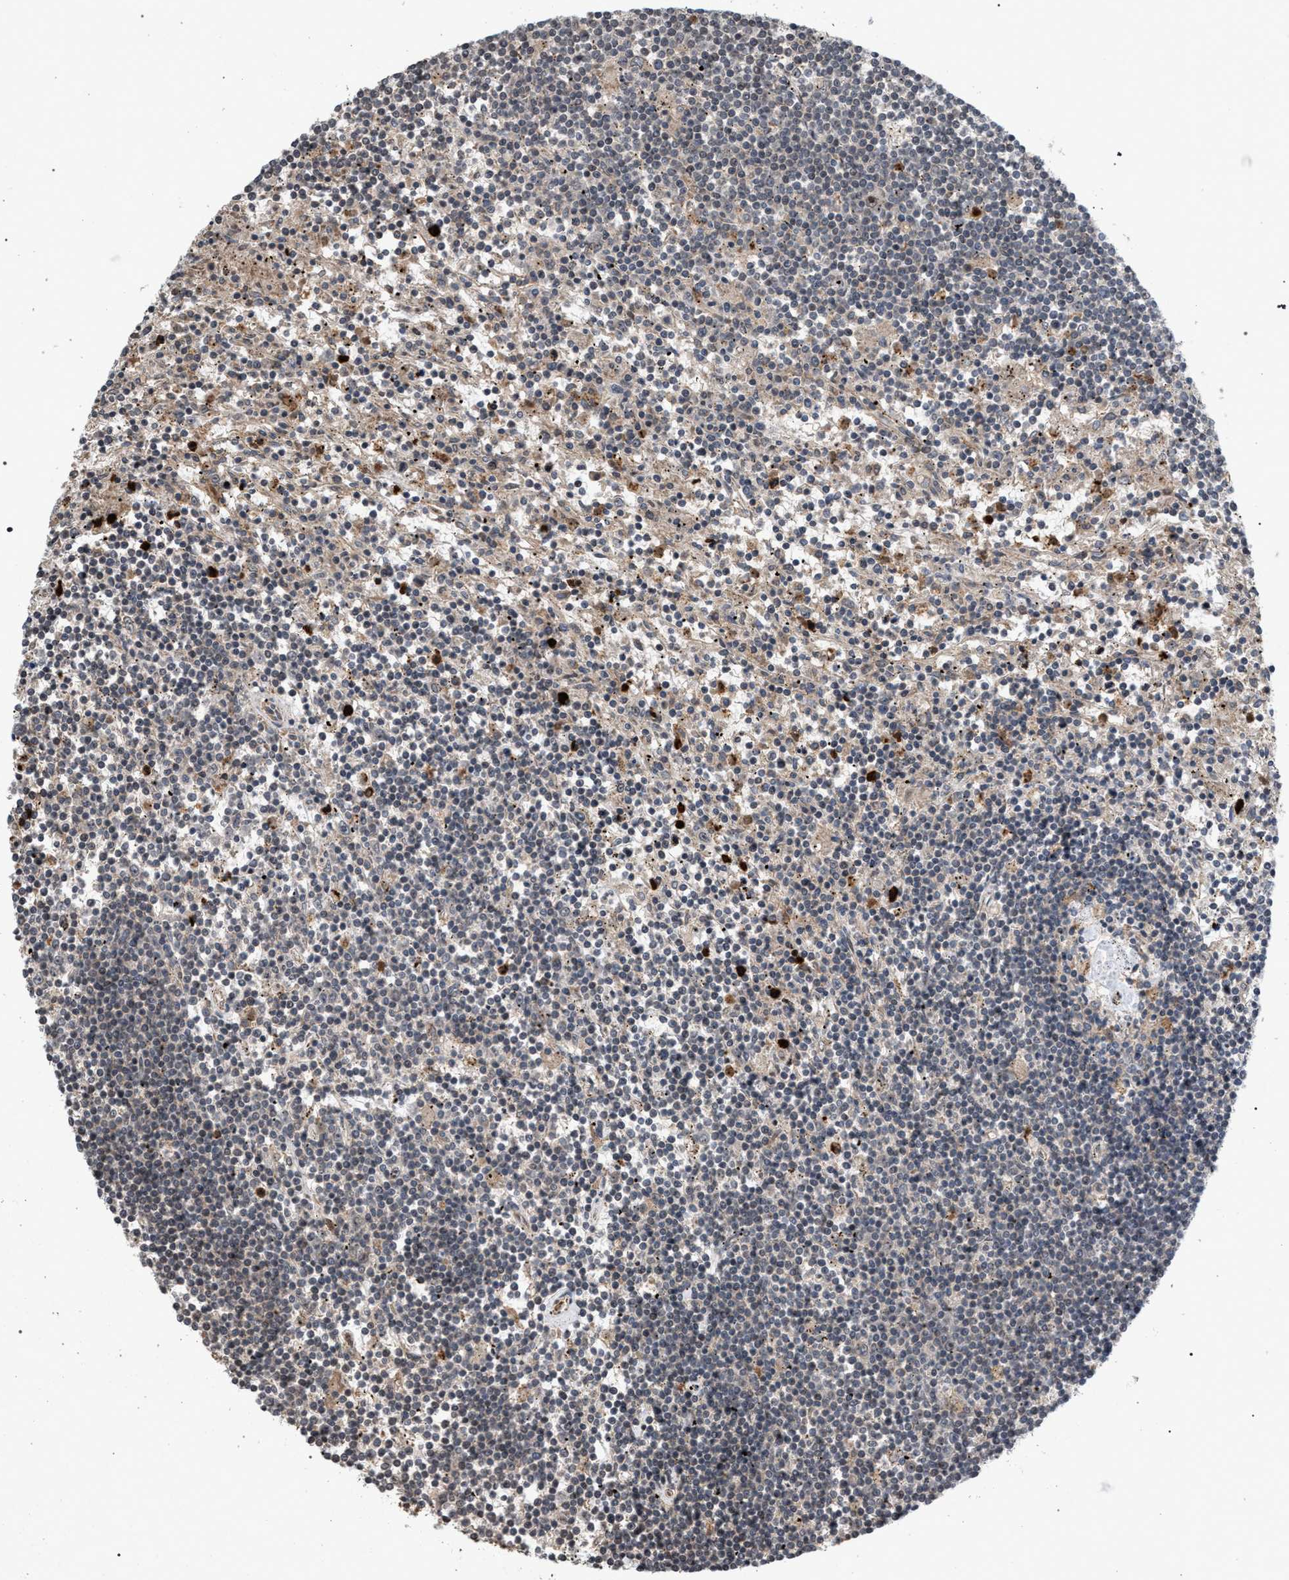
{"staining": {"intensity": "negative", "quantity": "none", "location": "none"}, "tissue": "lymphoma", "cell_type": "Tumor cells", "image_type": "cancer", "snomed": [{"axis": "morphology", "description": "Malignant lymphoma, non-Hodgkin's type, Low grade"}, {"axis": "topography", "description": "Spleen"}], "caption": "Immunohistochemistry (IHC) of low-grade malignant lymphoma, non-Hodgkin's type shows no staining in tumor cells.", "gene": "IRAK4", "patient": {"sex": "male", "age": 76}}